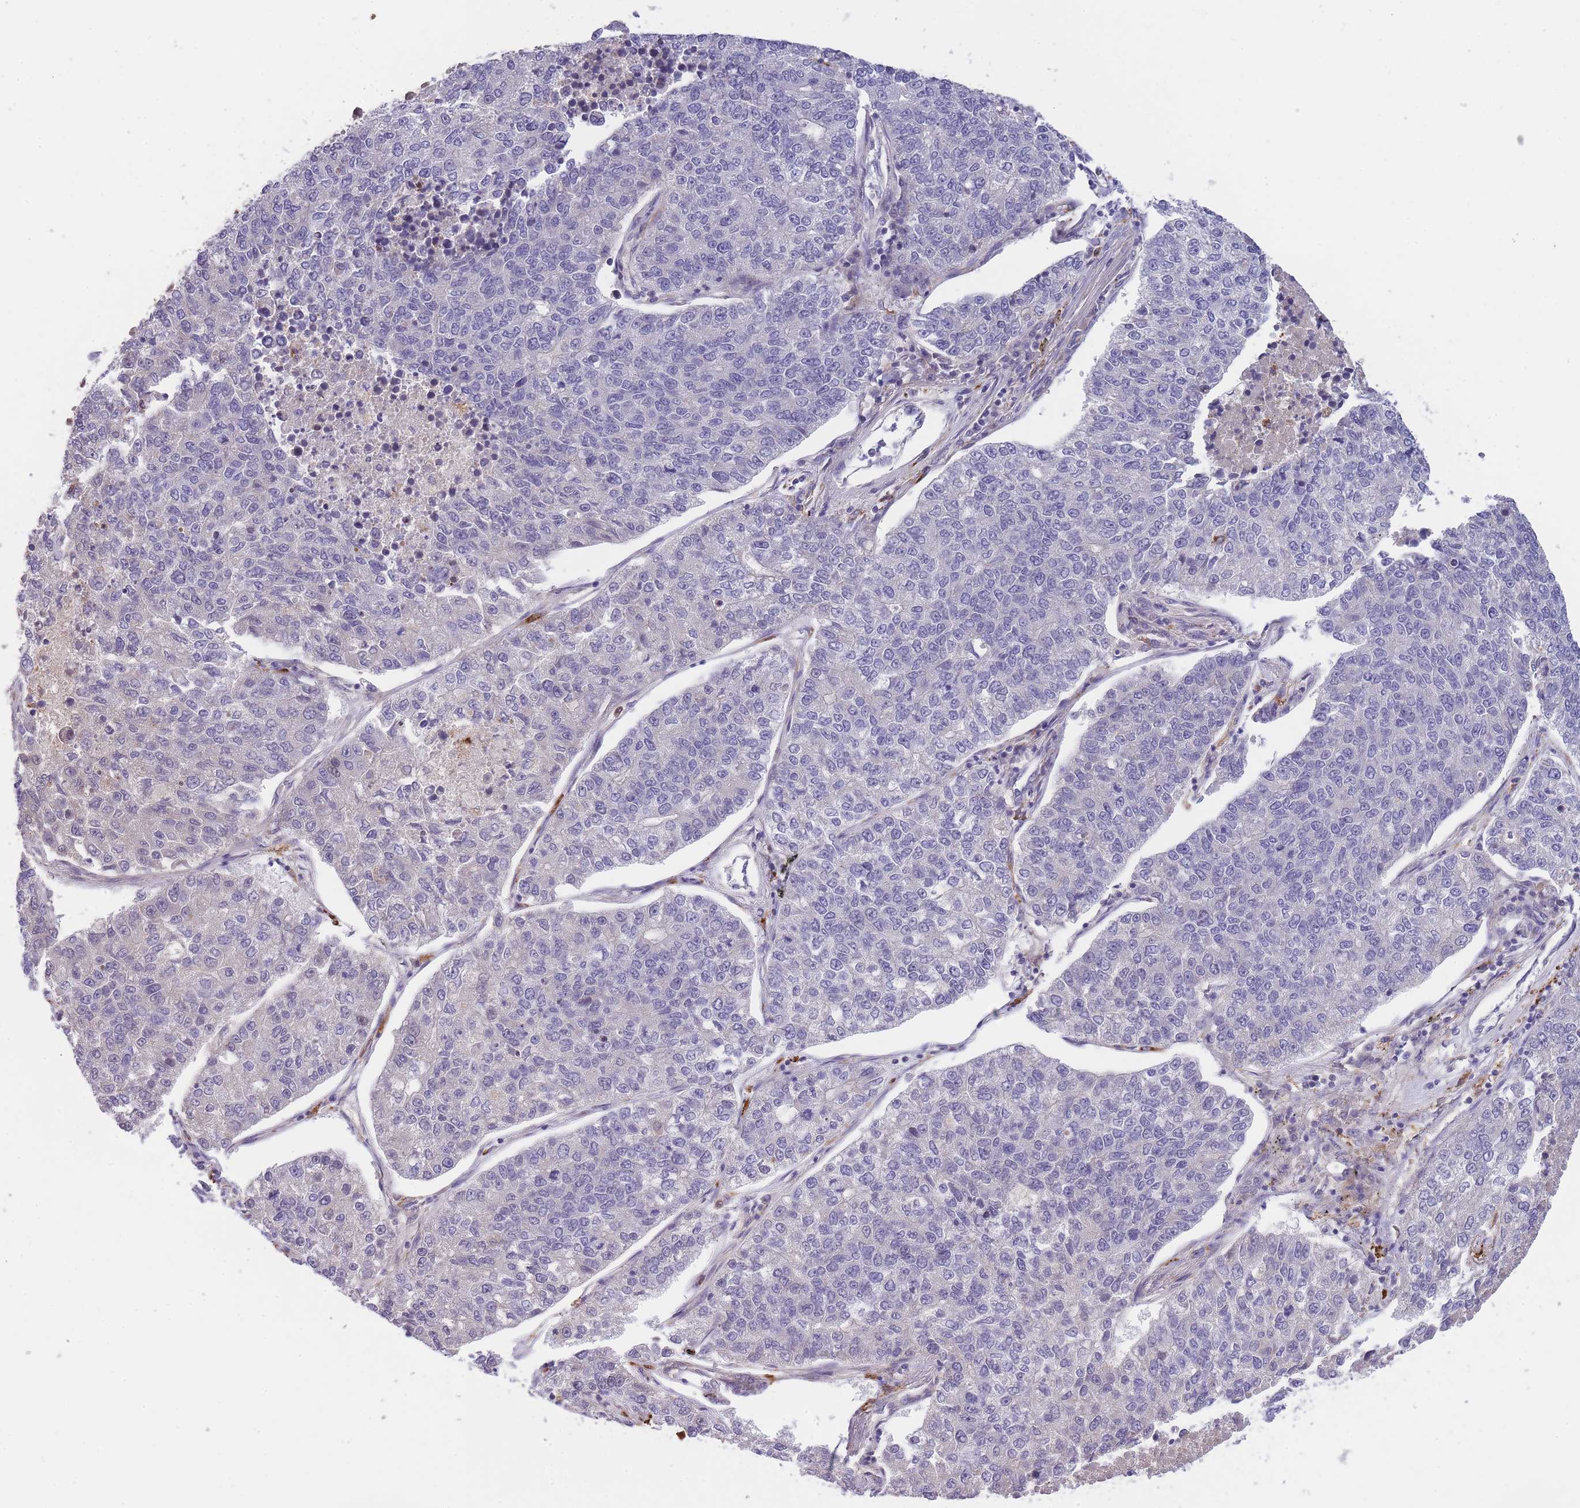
{"staining": {"intensity": "negative", "quantity": "none", "location": "none"}, "tissue": "lung cancer", "cell_type": "Tumor cells", "image_type": "cancer", "snomed": [{"axis": "morphology", "description": "Adenocarcinoma, NOS"}, {"axis": "topography", "description": "Lung"}], "caption": "High power microscopy image of an IHC image of adenocarcinoma (lung), revealing no significant staining in tumor cells.", "gene": "GNAT1", "patient": {"sex": "male", "age": 49}}